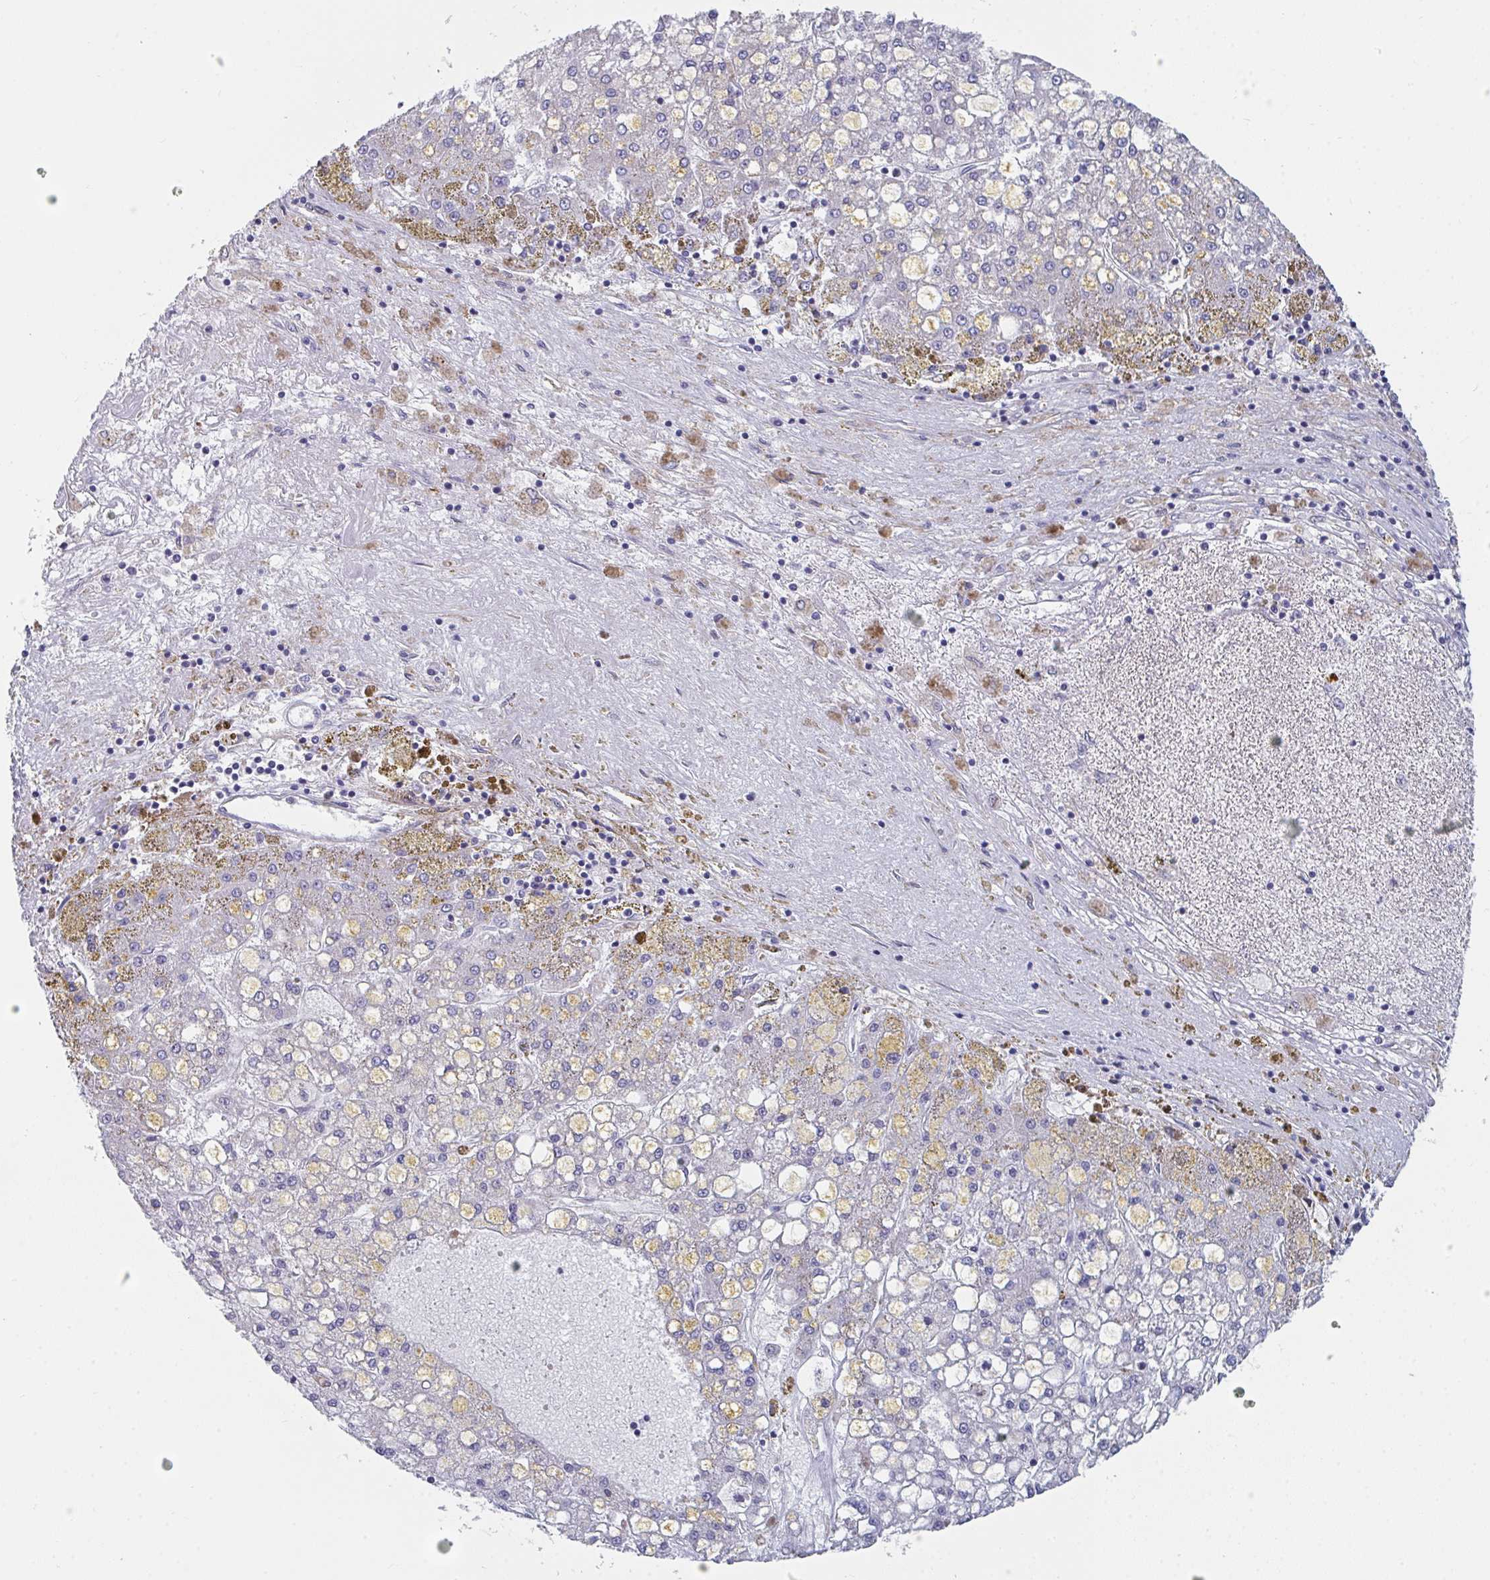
{"staining": {"intensity": "negative", "quantity": "none", "location": "none"}, "tissue": "liver cancer", "cell_type": "Tumor cells", "image_type": "cancer", "snomed": [{"axis": "morphology", "description": "Carcinoma, Hepatocellular, NOS"}, {"axis": "topography", "description": "Liver"}], "caption": "IHC photomicrograph of neoplastic tissue: human hepatocellular carcinoma (liver) stained with DAB (3,3'-diaminobenzidine) exhibits no significant protein expression in tumor cells. The staining was performed using DAB (3,3'-diaminobenzidine) to visualize the protein expression in brown, while the nuclei were stained in blue with hematoxylin (Magnification: 20x).", "gene": "CENPT", "patient": {"sex": "male", "age": 67}}